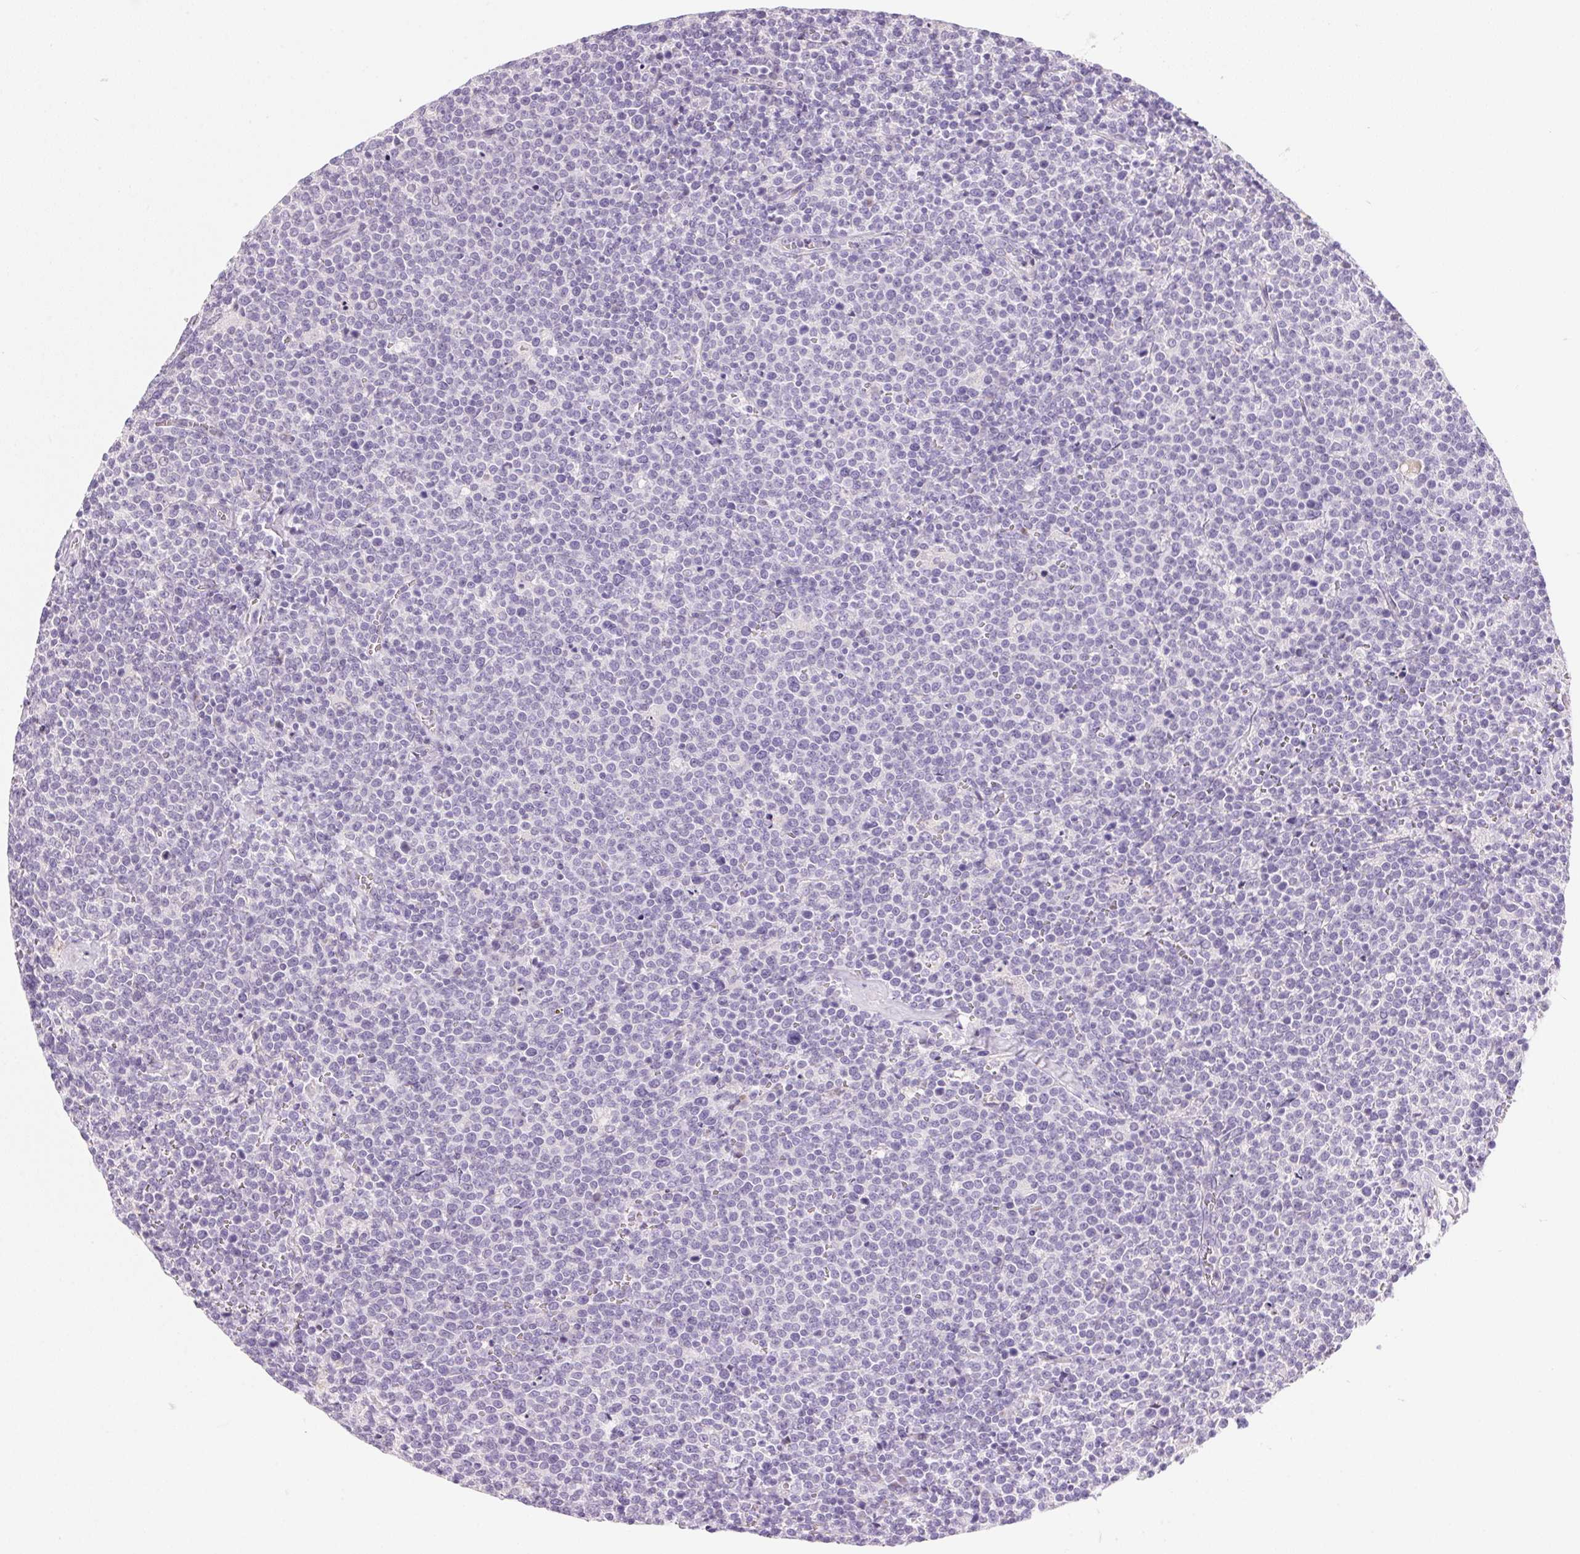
{"staining": {"intensity": "negative", "quantity": "none", "location": "none"}, "tissue": "lymphoma", "cell_type": "Tumor cells", "image_type": "cancer", "snomed": [{"axis": "morphology", "description": "Malignant lymphoma, non-Hodgkin's type, High grade"}, {"axis": "topography", "description": "Lymph node"}], "caption": "IHC photomicrograph of neoplastic tissue: human malignant lymphoma, non-Hodgkin's type (high-grade) stained with DAB shows no significant protein expression in tumor cells. Nuclei are stained in blue.", "gene": "TEKT1", "patient": {"sex": "male", "age": 61}}